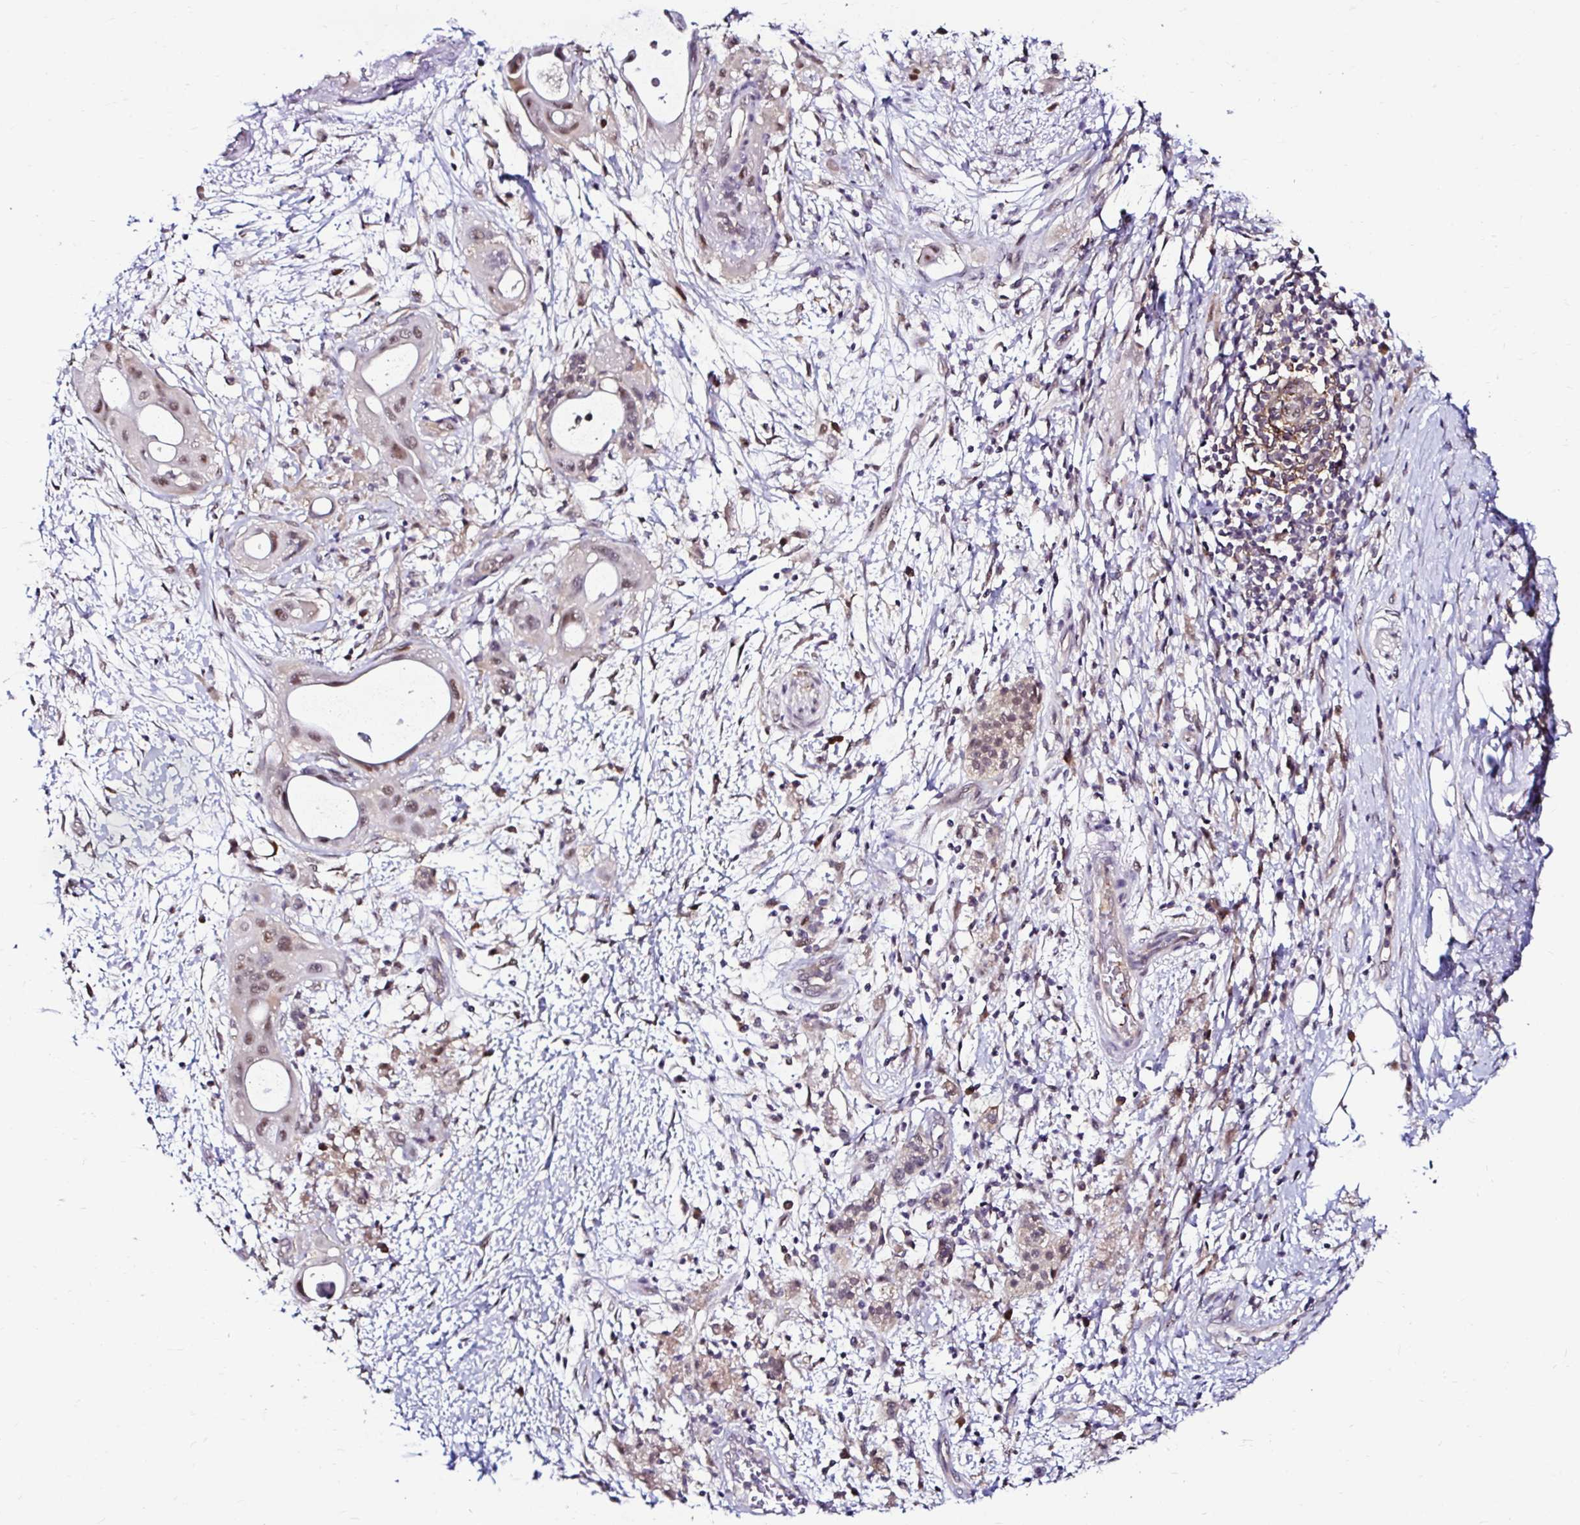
{"staining": {"intensity": "moderate", "quantity": "<25%", "location": "nuclear"}, "tissue": "pancreatic cancer", "cell_type": "Tumor cells", "image_type": "cancer", "snomed": [{"axis": "morphology", "description": "Adenocarcinoma, NOS"}, {"axis": "topography", "description": "Pancreas"}], "caption": "Human pancreatic cancer (adenocarcinoma) stained with a brown dye reveals moderate nuclear positive positivity in about <25% of tumor cells.", "gene": "PSMD3", "patient": {"sex": "male", "age": 68}}